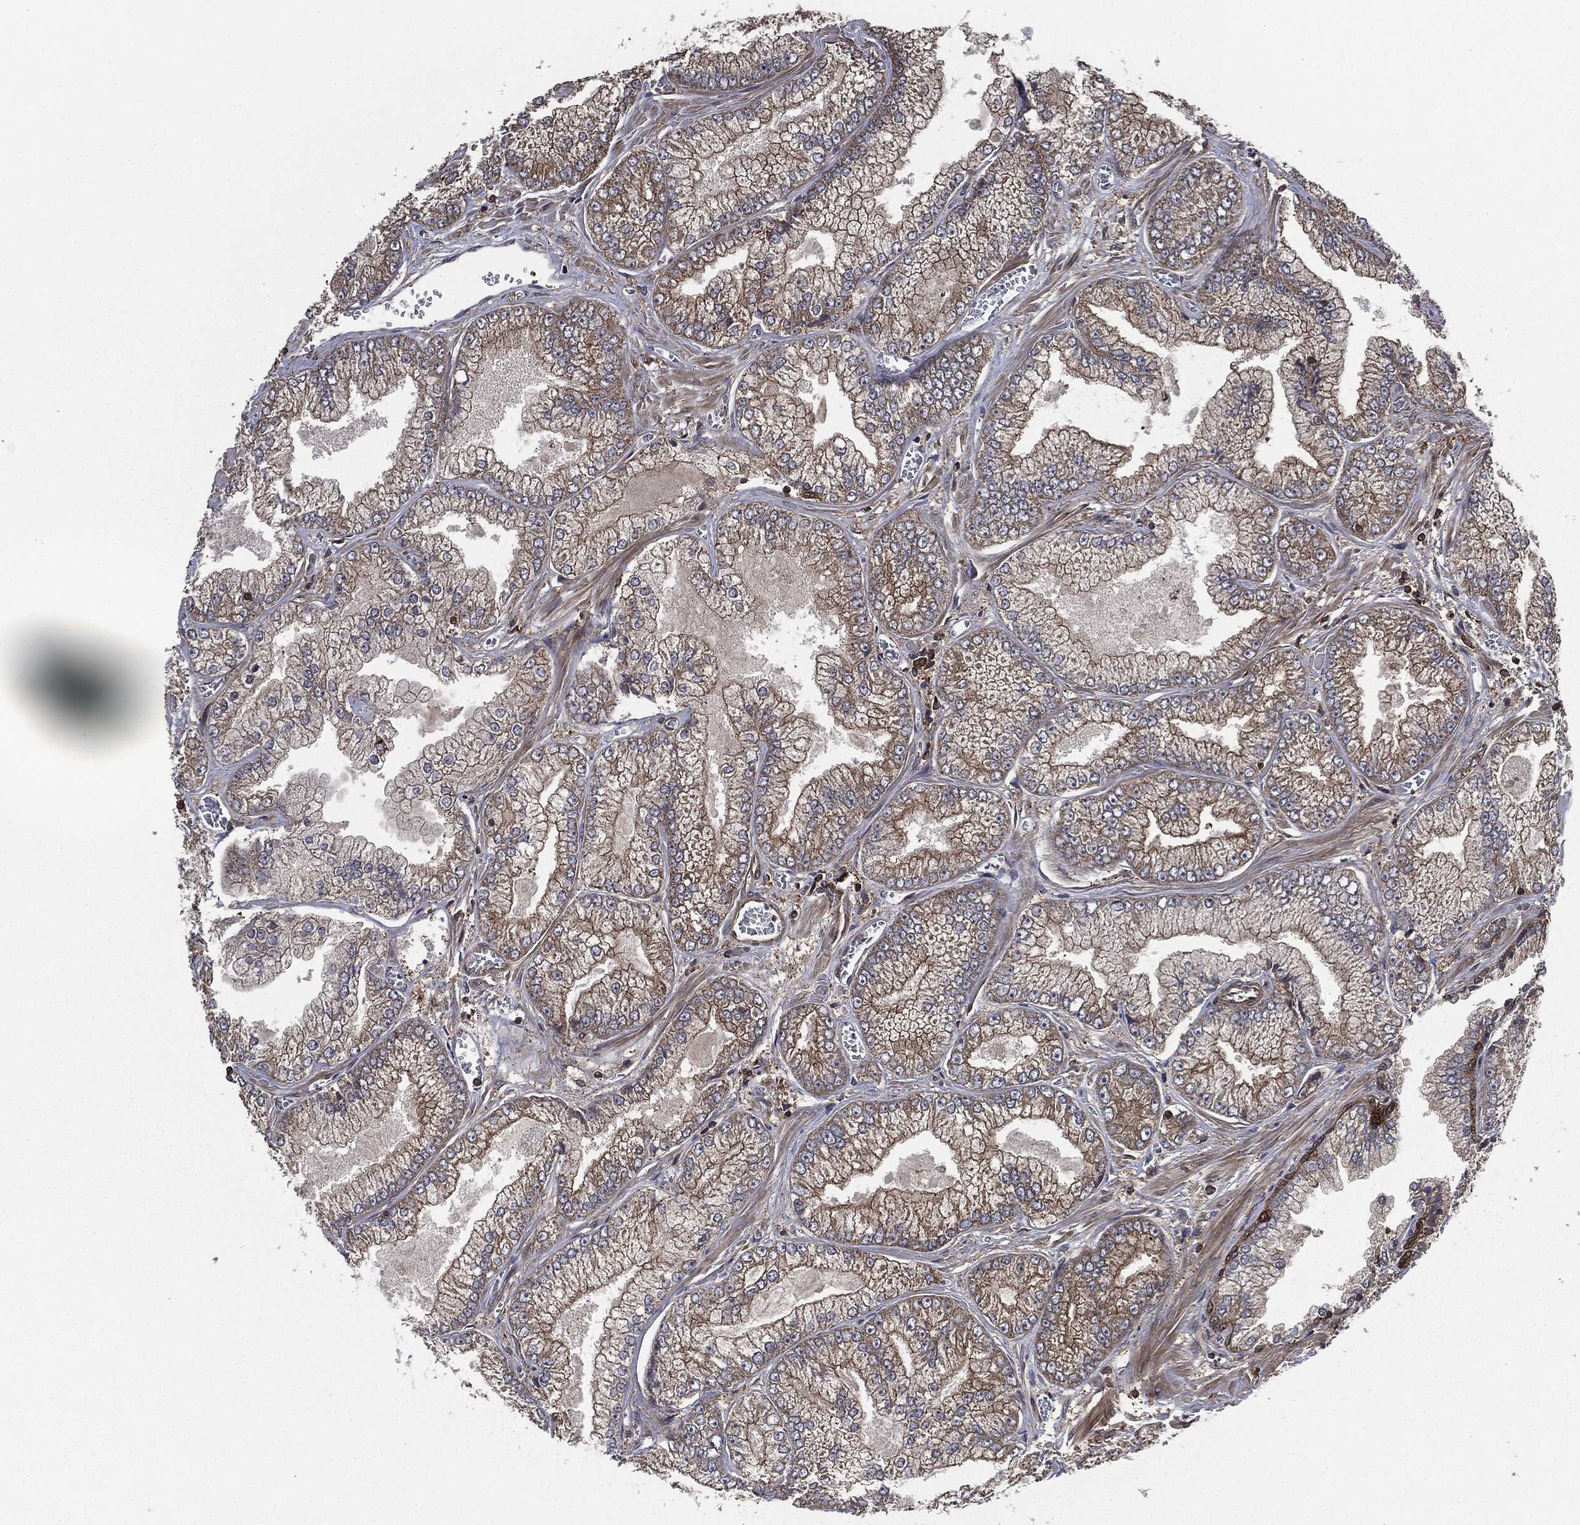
{"staining": {"intensity": "moderate", "quantity": "25%-75%", "location": "cytoplasmic/membranous"}, "tissue": "prostate cancer", "cell_type": "Tumor cells", "image_type": "cancer", "snomed": [{"axis": "morphology", "description": "Adenocarcinoma, Low grade"}, {"axis": "topography", "description": "Prostate"}], "caption": "A photomicrograph of human prostate cancer stained for a protein reveals moderate cytoplasmic/membranous brown staining in tumor cells.", "gene": "RAP1GDS1", "patient": {"sex": "male", "age": 57}}